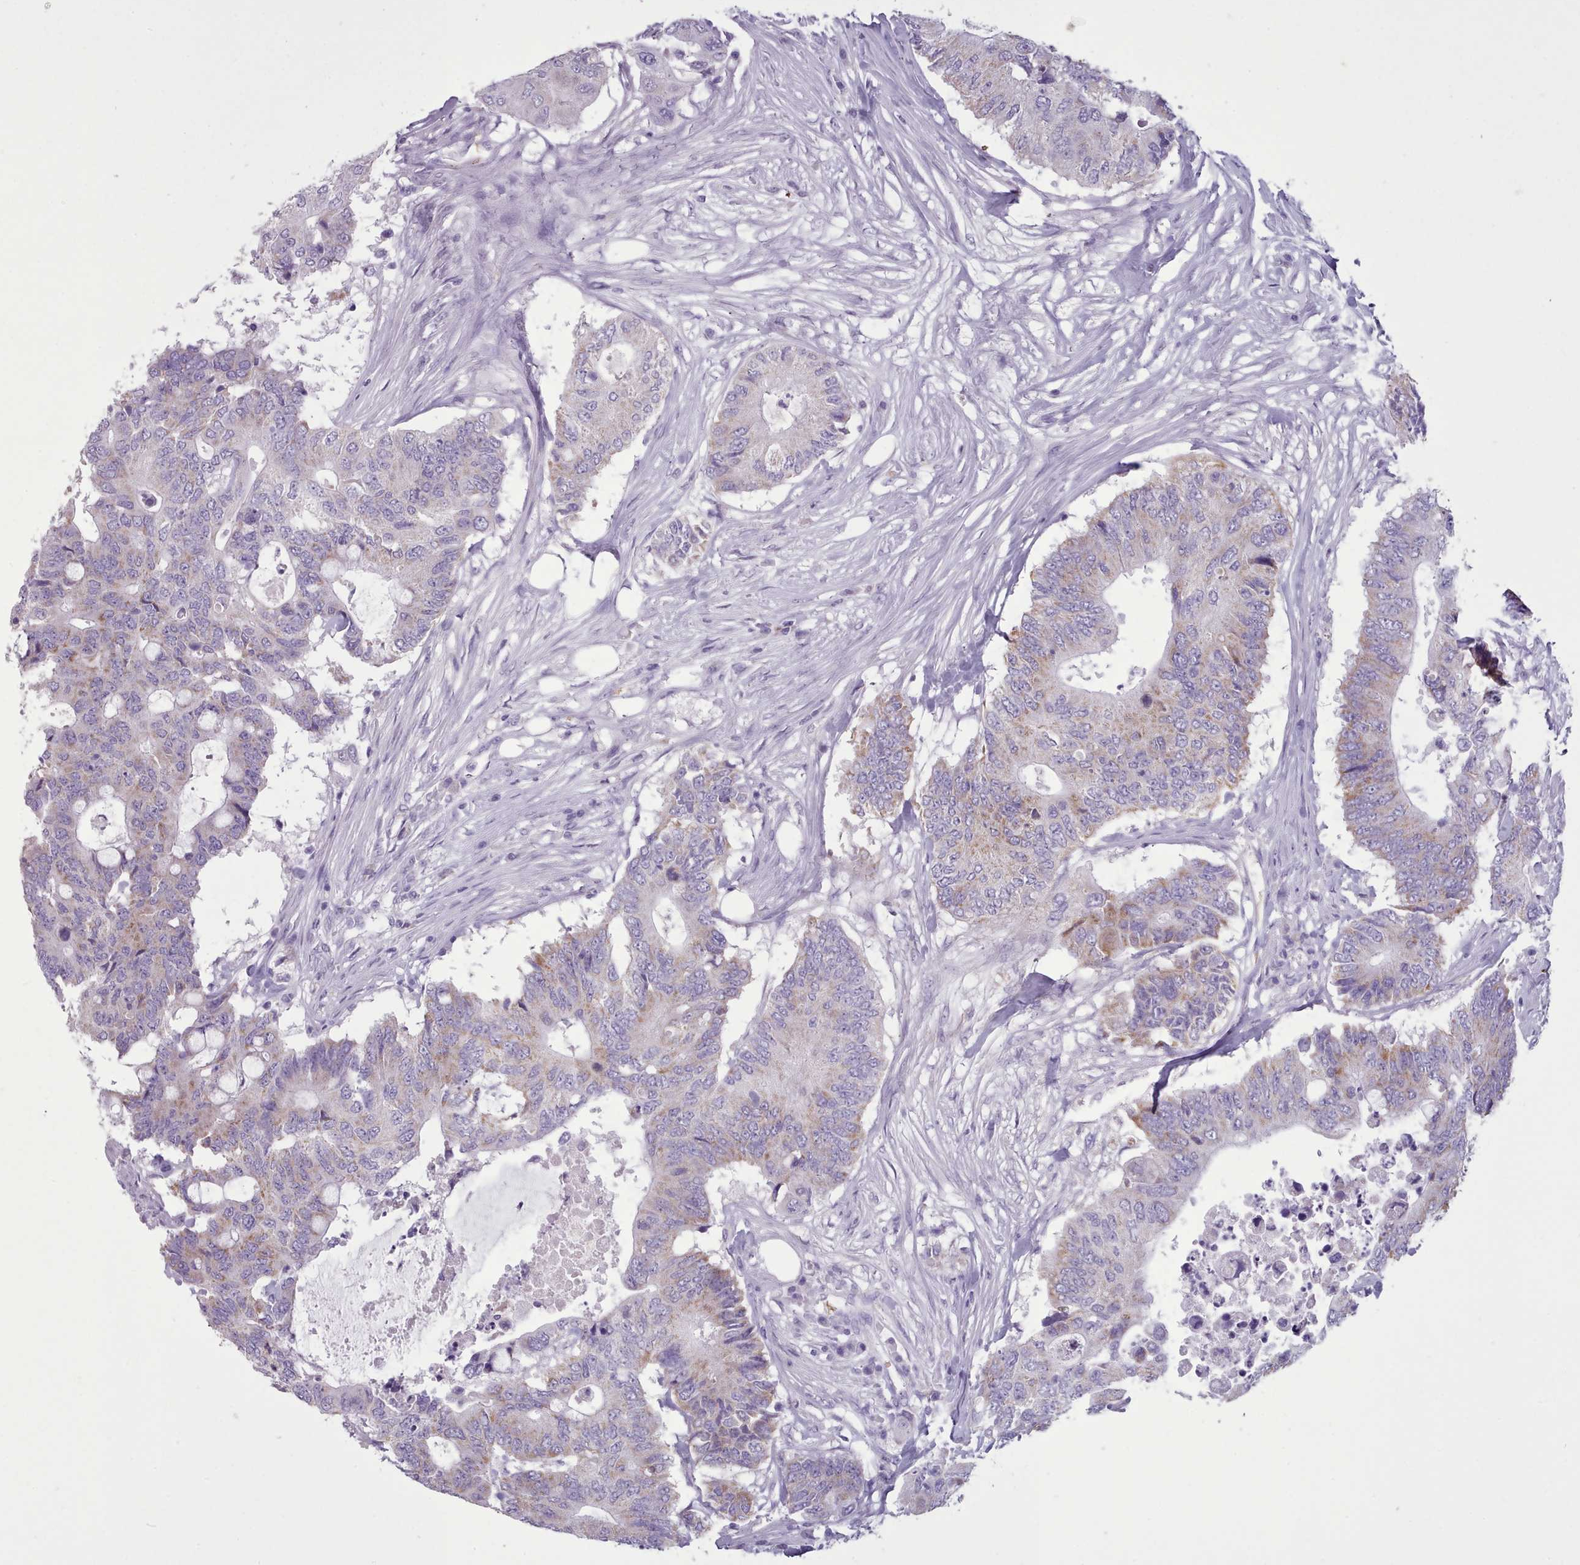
{"staining": {"intensity": "weak", "quantity": "<25%", "location": "cytoplasmic/membranous"}, "tissue": "colorectal cancer", "cell_type": "Tumor cells", "image_type": "cancer", "snomed": [{"axis": "morphology", "description": "Adenocarcinoma, NOS"}, {"axis": "topography", "description": "Colon"}], "caption": "Adenocarcinoma (colorectal) was stained to show a protein in brown. There is no significant staining in tumor cells.", "gene": "AK4", "patient": {"sex": "male", "age": 71}}